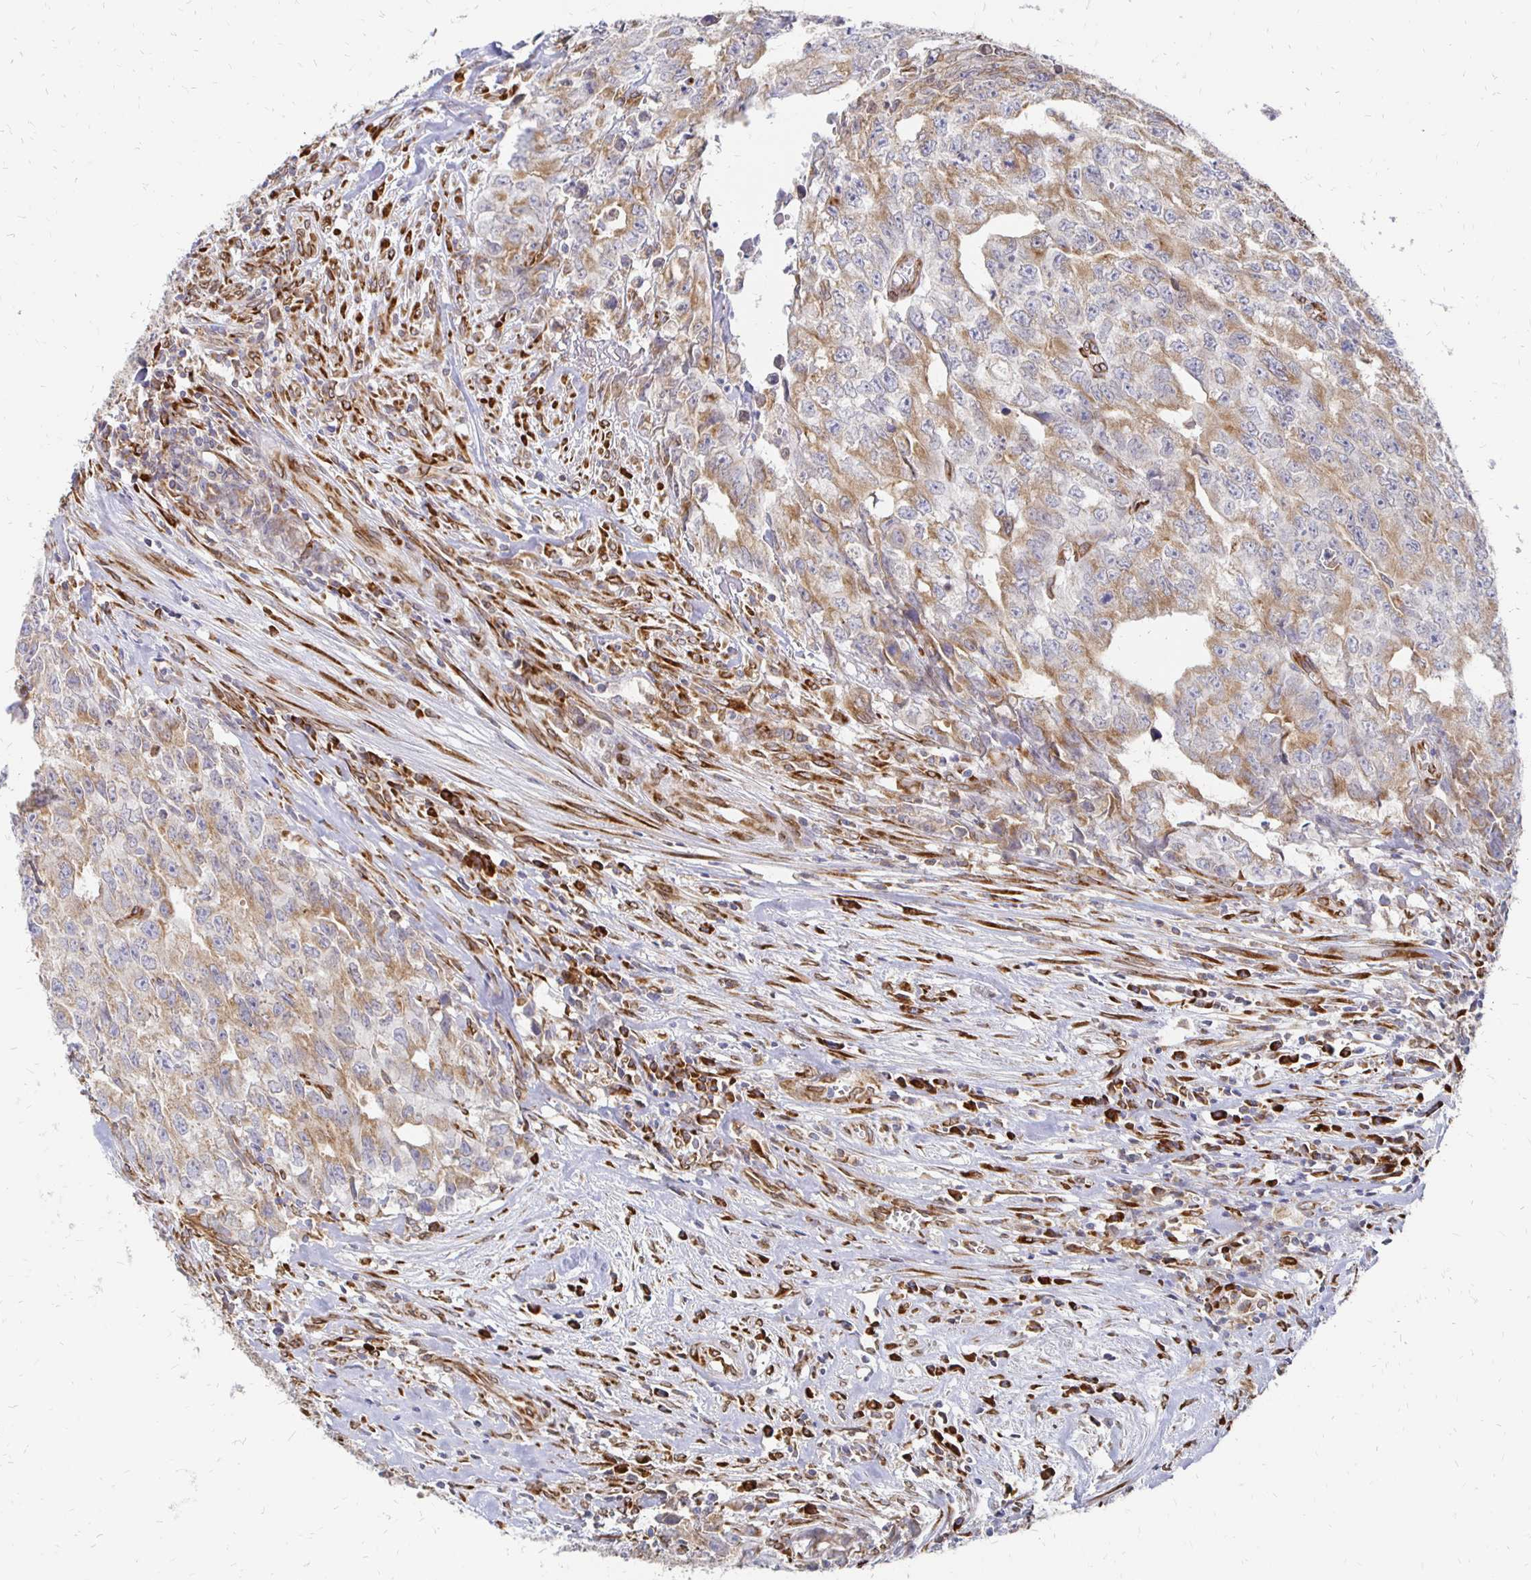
{"staining": {"intensity": "moderate", "quantity": "25%-75%", "location": "cytoplasmic/membranous"}, "tissue": "testis cancer", "cell_type": "Tumor cells", "image_type": "cancer", "snomed": [{"axis": "morphology", "description": "Carcinoma, Embryonal, NOS"}, {"axis": "morphology", "description": "Teratoma, malignant, NOS"}, {"axis": "topography", "description": "Testis"}], "caption": "Protein expression analysis of teratoma (malignant) (testis) reveals moderate cytoplasmic/membranous staining in approximately 25%-75% of tumor cells.", "gene": "PELI3", "patient": {"sex": "male", "age": 24}}